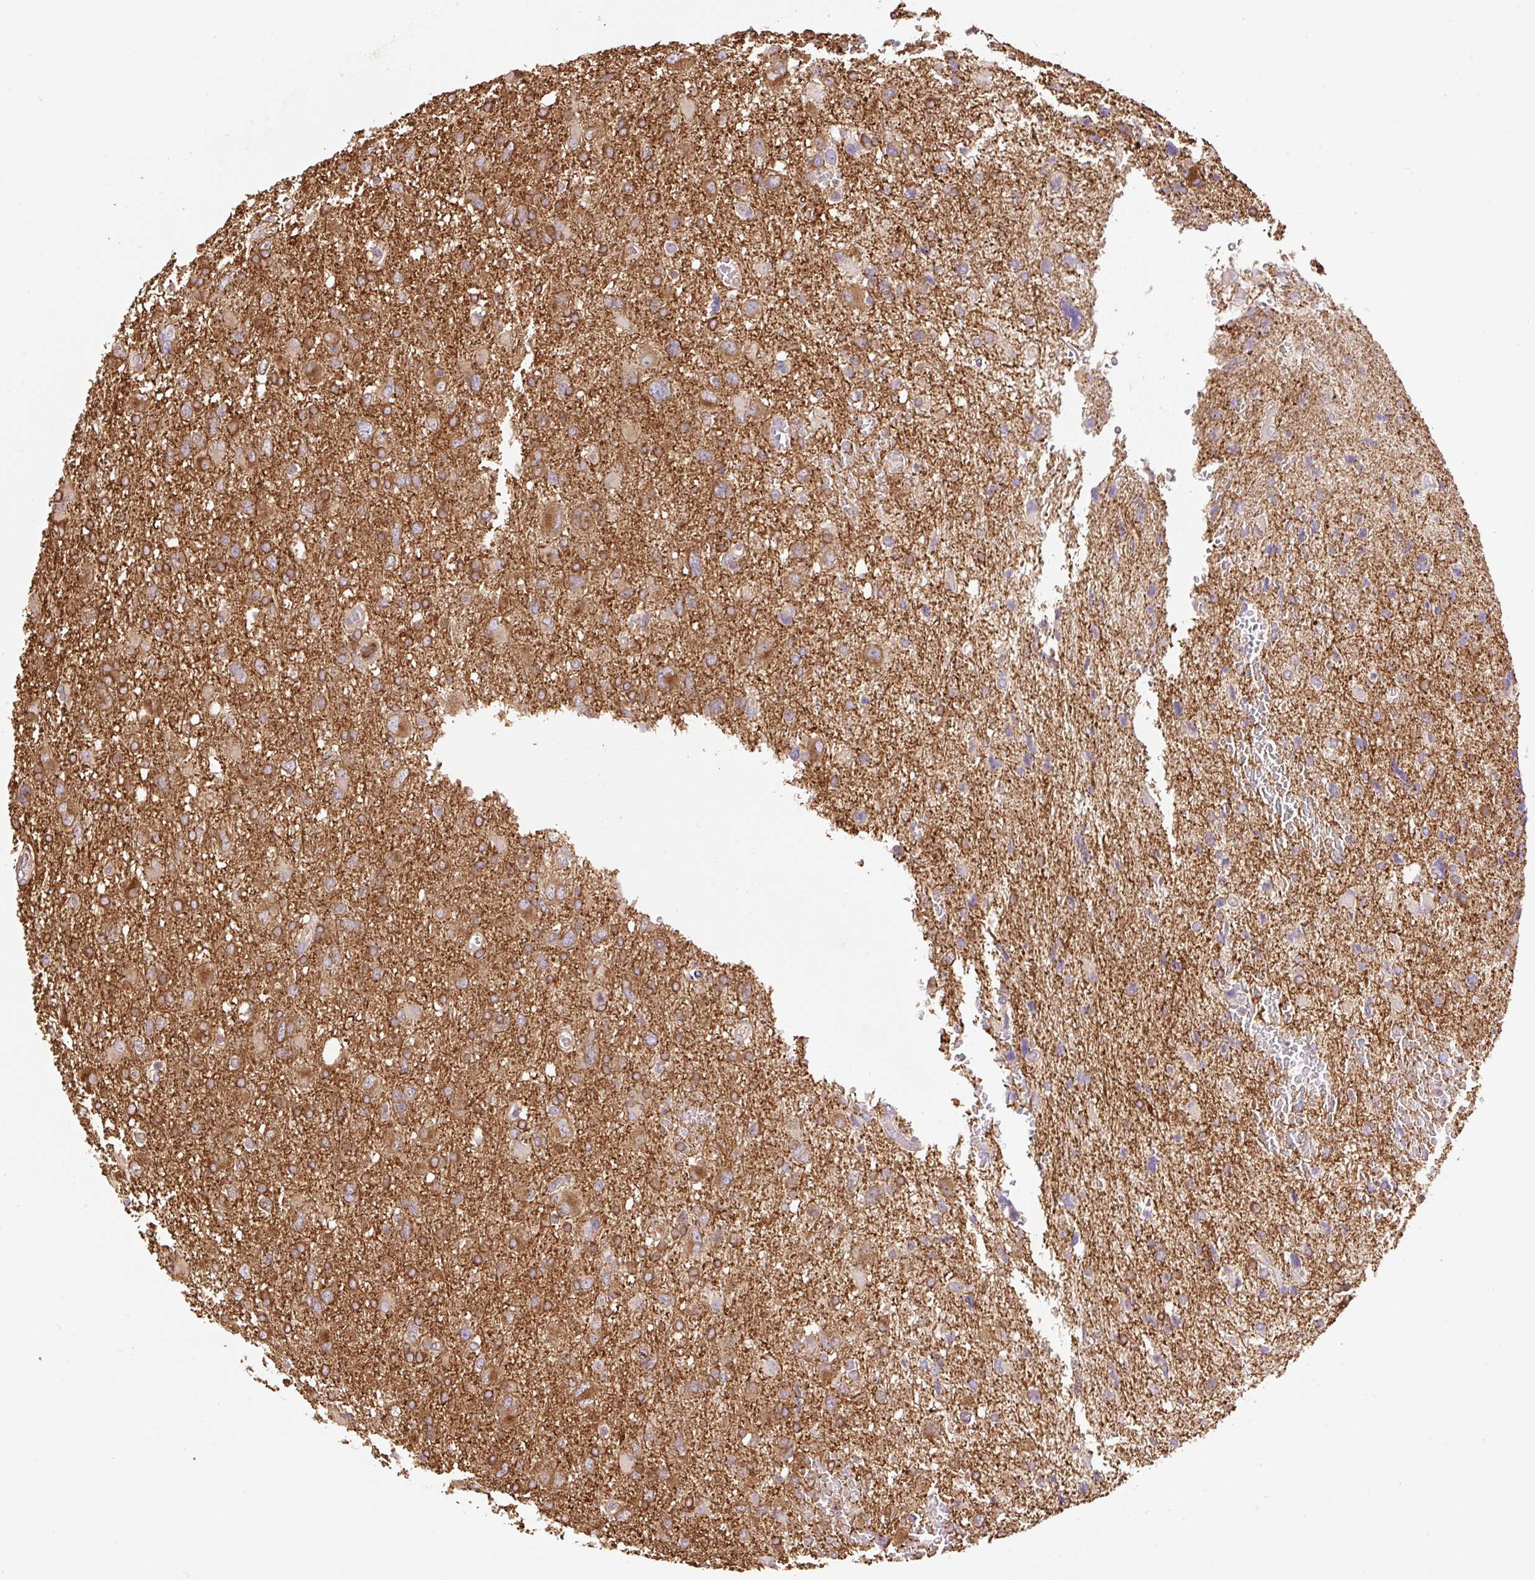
{"staining": {"intensity": "moderate", "quantity": ">75%", "location": "cytoplasmic/membranous"}, "tissue": "glioma", "cell_type": "Tumor cells", "image_type": "cancer", "snomed": [{"axis": "morphology", "description": "Glioma, malignant, High grade"}, {"axis": "topography", "description": "Brain"}], "caption": "IHC (DAB) staining of malignant high-grade glioma displays moderate cytoplasmic/membranous protein expression in approximately >75% of tumor cells.", "gene": "COX8A", "patient": {"sex": "male", "age": 61}}